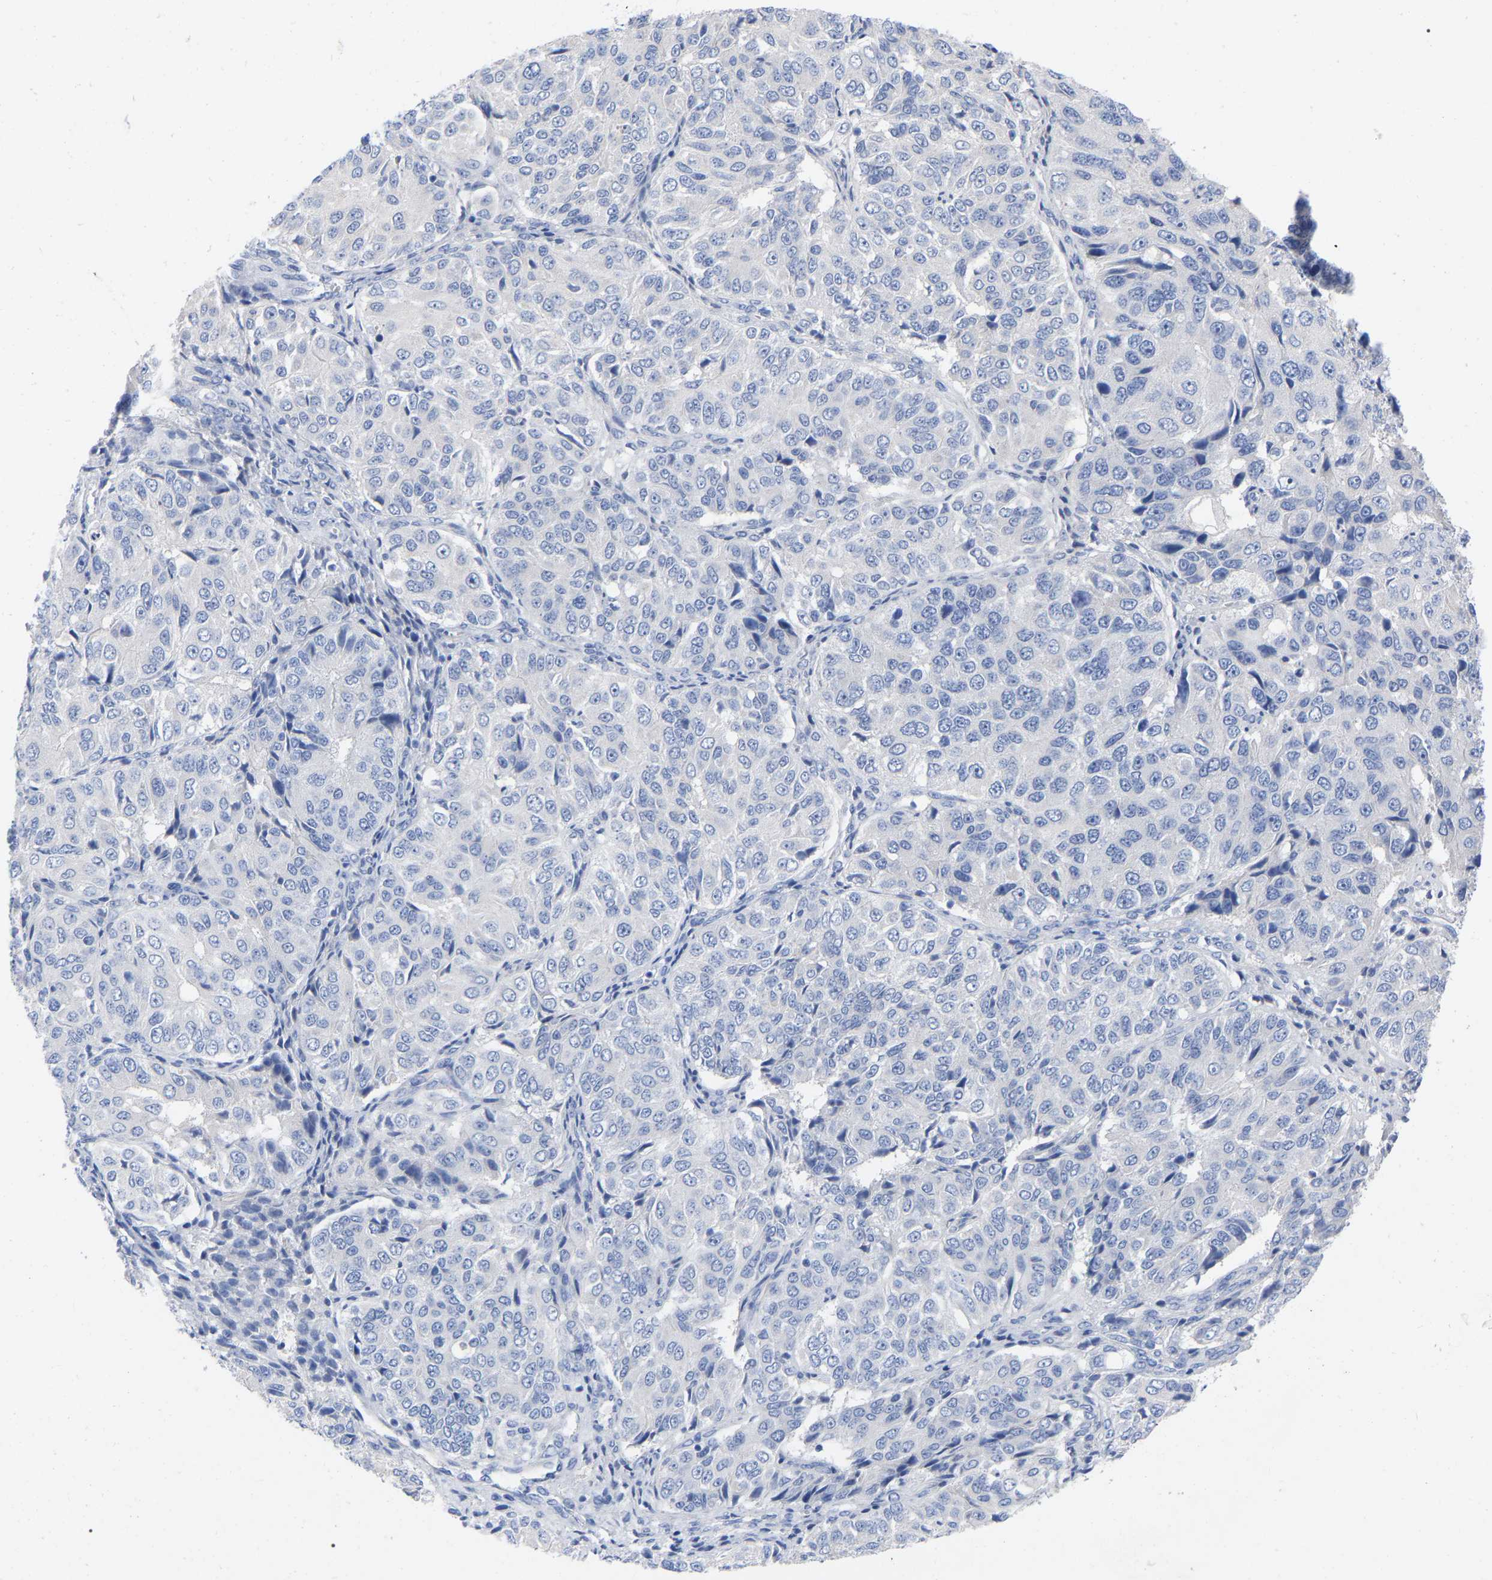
{"staining": {"intensity": "negative", "quantity": "none", "location": "none"}, "tissue": "ovarian cancer", "cell_type": "Tumor cells", "image_type": "cancer", "snomed": [{"axis": "morphology", "description": "Carcinoma, endometroid"}, {"axis": "topography", "description": "Ovary"}], "caption": "High power microscopy micrograph of an IHC histopathology image of ovarian cancer (endometroid carcinoma), revealing no significant positivity in tumor cells.", "gene": "HAPLN1", "patient": {"sex": "female", "age": 51}}